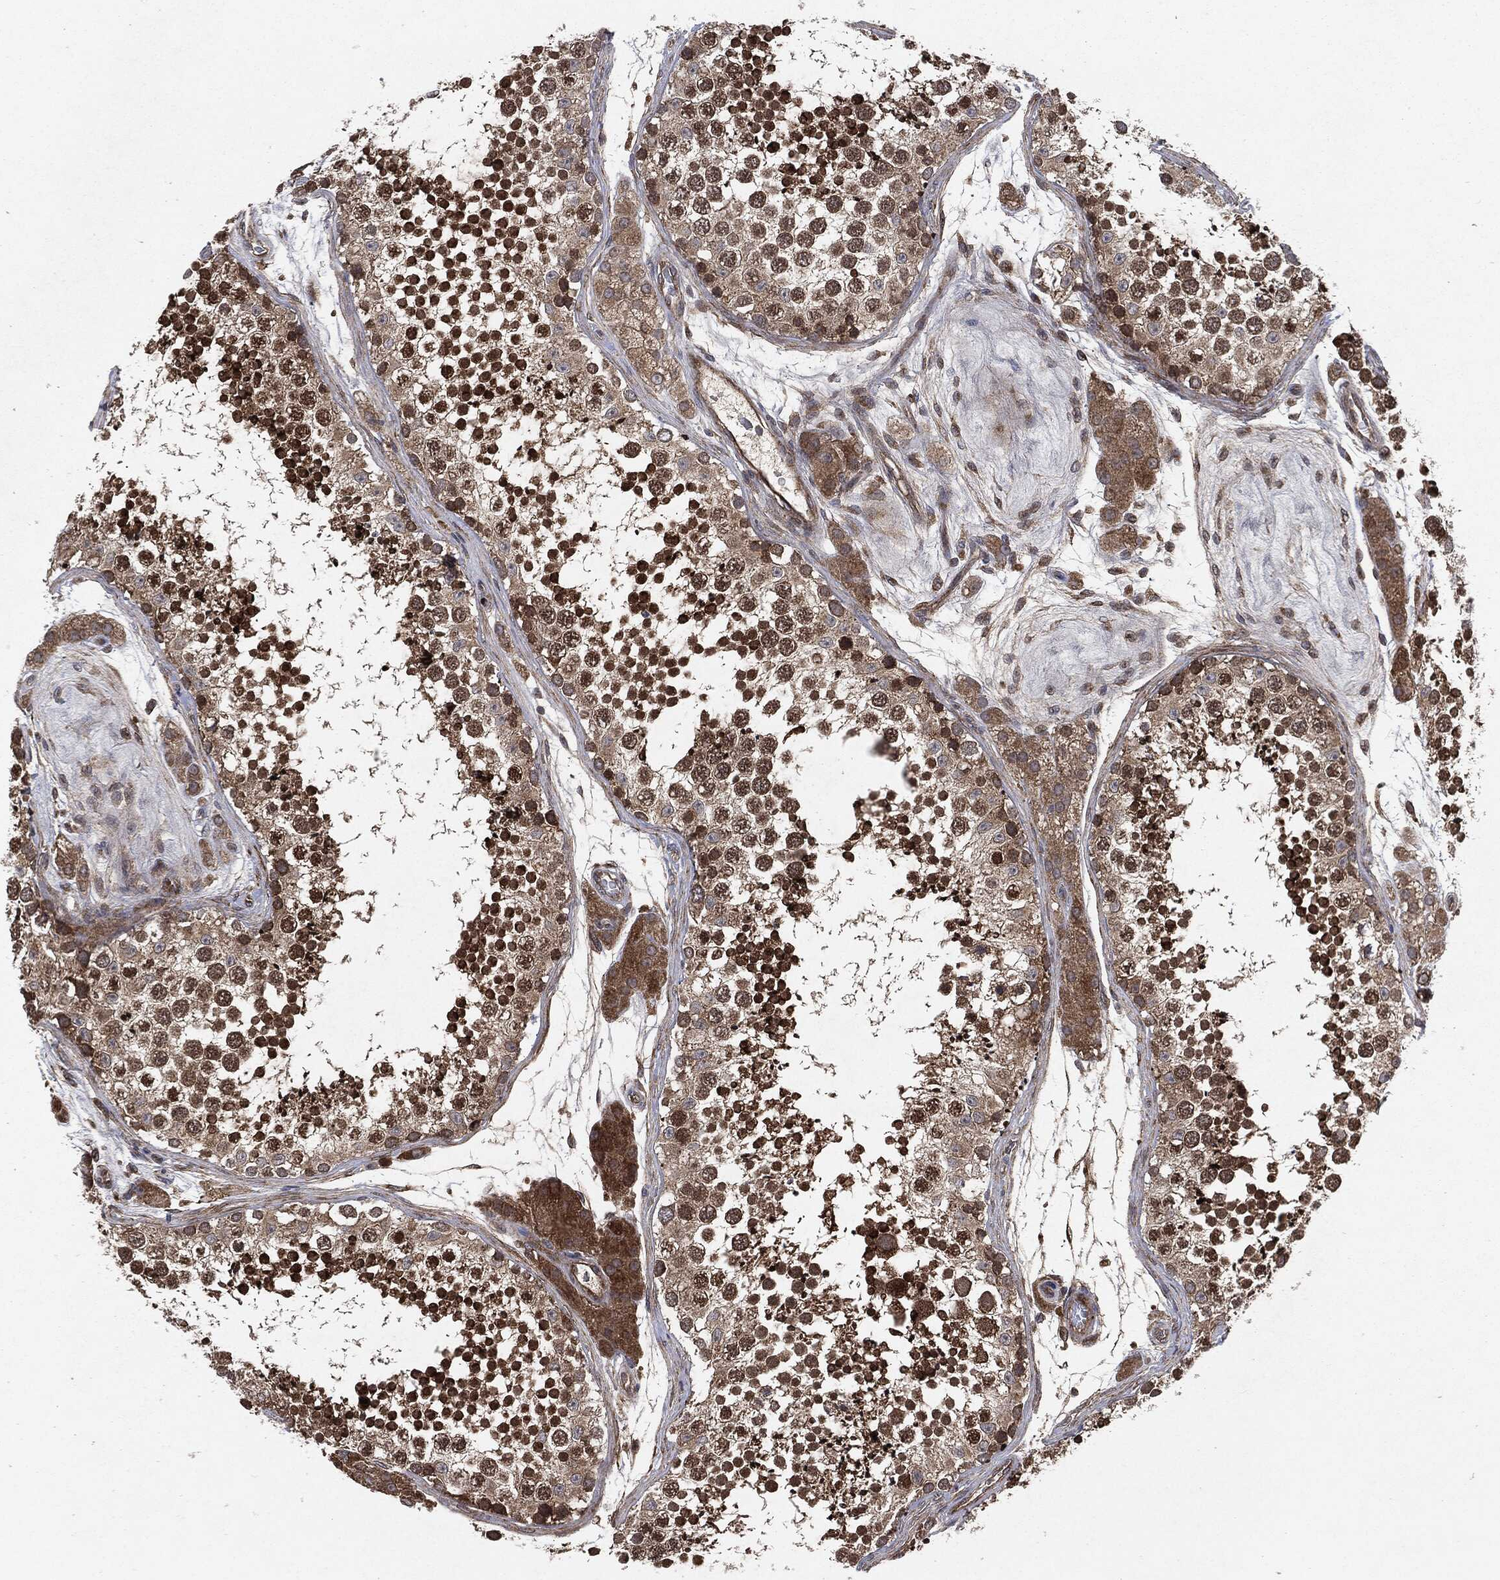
{"staining": {"intensity": "strong", "quantity": "25%-75%", "location": "cytoplasmic/membranous,nuclear"}, "tissue": "testis", "cell_type": "Cells in seminiferous ducts", "image_type": "normal", "snomed": [{"axis": "morphology", "description": "Normal tissue, NOS"}, {"axis": "topography", "description": "Testis"}], "caption": "Testis stained with IHC displays strong cytoplasmic/membranous,nuclear positivity in about 25%-75% of cells in seminiferous ducts. (Stains: DAB (3,3'-diaminobenzidine) in brown, nuclei in blue, Microscopy: brightfield microscopy at high magnification).", "gene": "RAF1", "patient": {"sex": "male", "age": 41}}